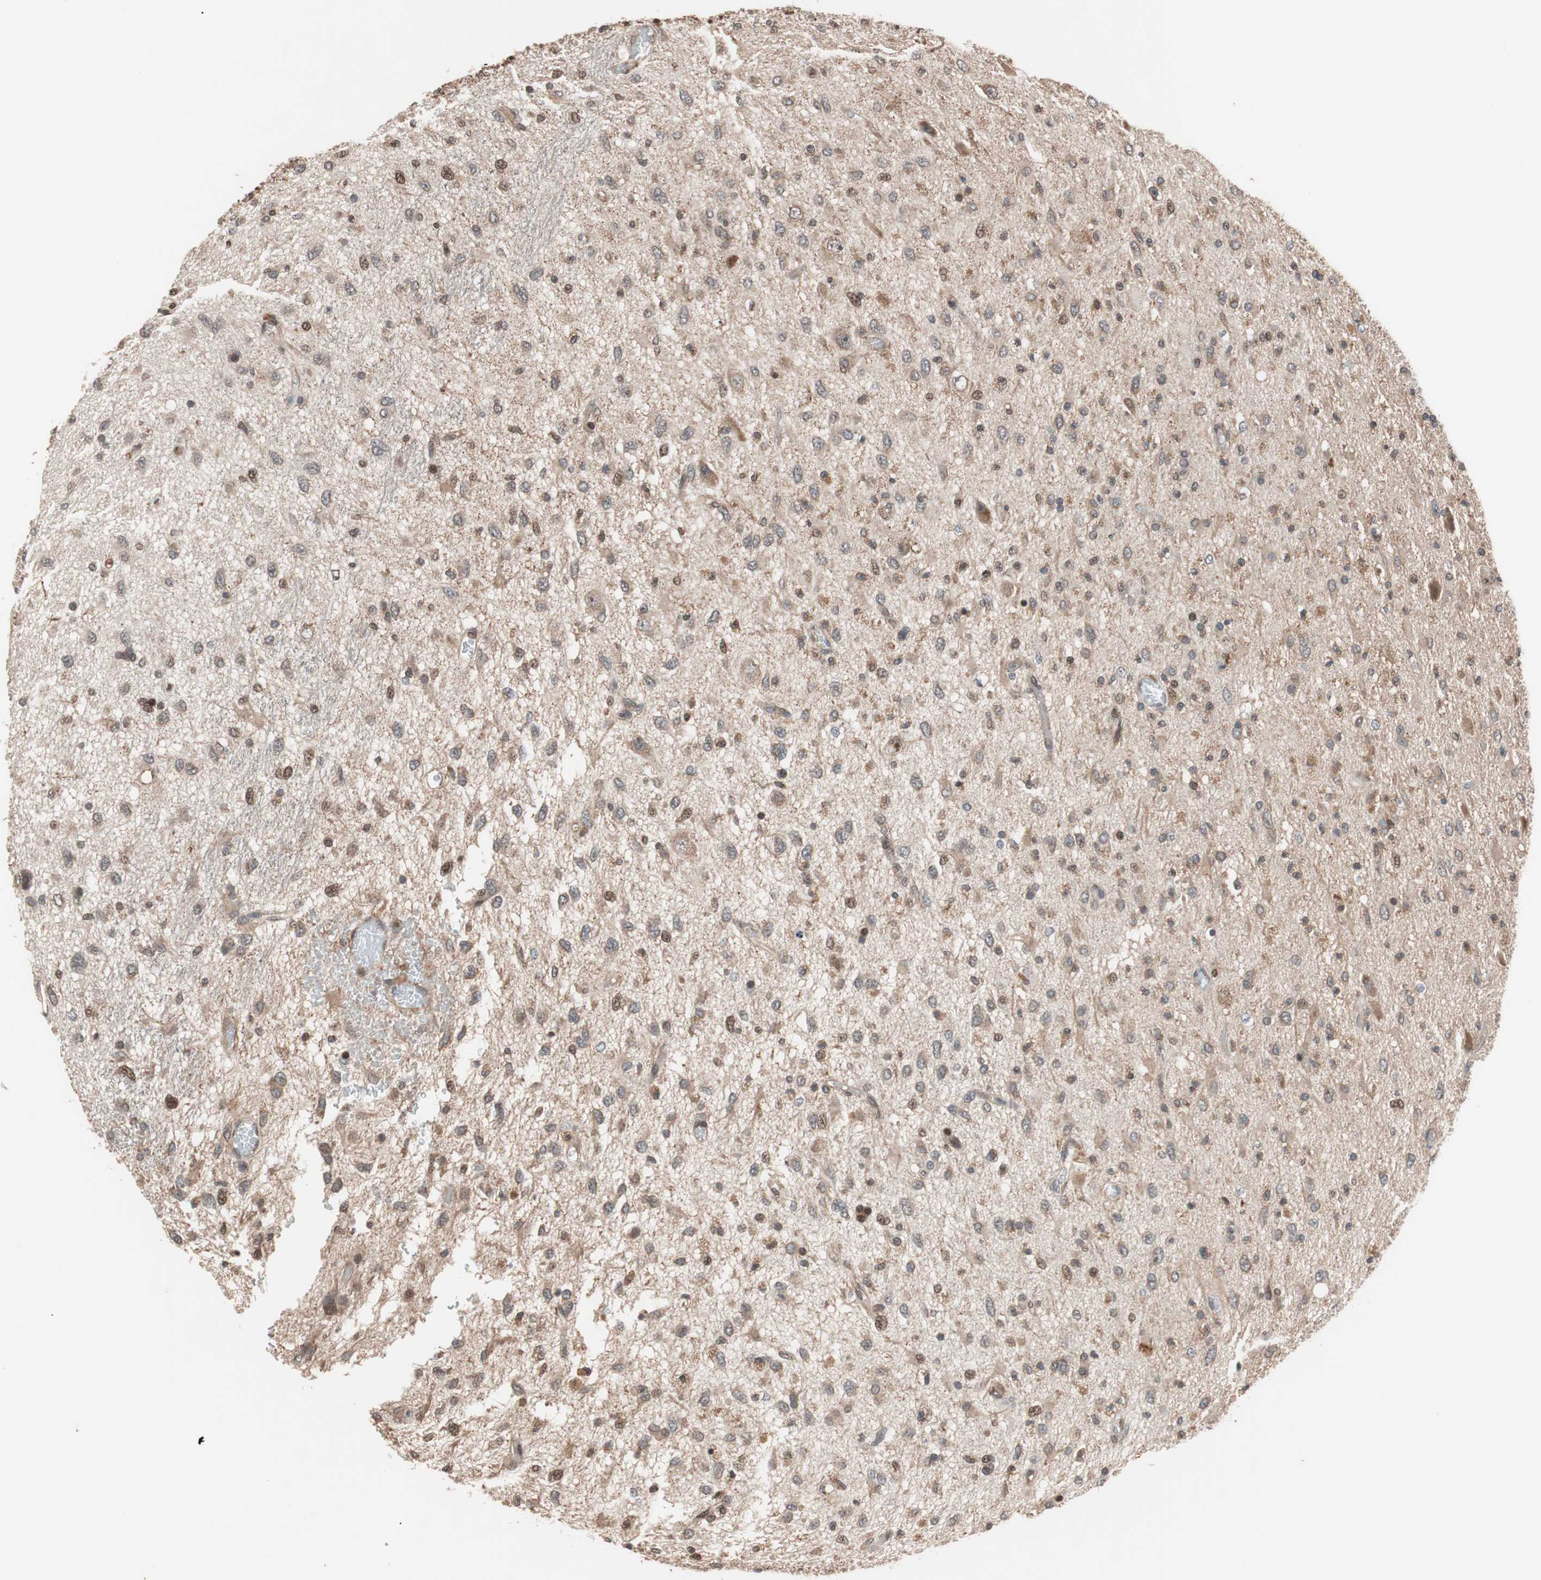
{"staining": {"intensity": "moderate", "quantity": ">75%", "location": "cytoplasmic/membranous,nuclear"}, "tissue": "glioma", "cell_type": "Tumor cells", "image_type": "cancer", "snomed": [{"axis": "morphology", "description": "Glioma, malignant, Low grade"}, {"axis": "topography", "description": "Brain"}], "caption": "Human glioma stained with a protein marker exhibits moderate staining in tumor cells.", "gene": "NF2", "patient": {"sex": "male", "age": 77}}